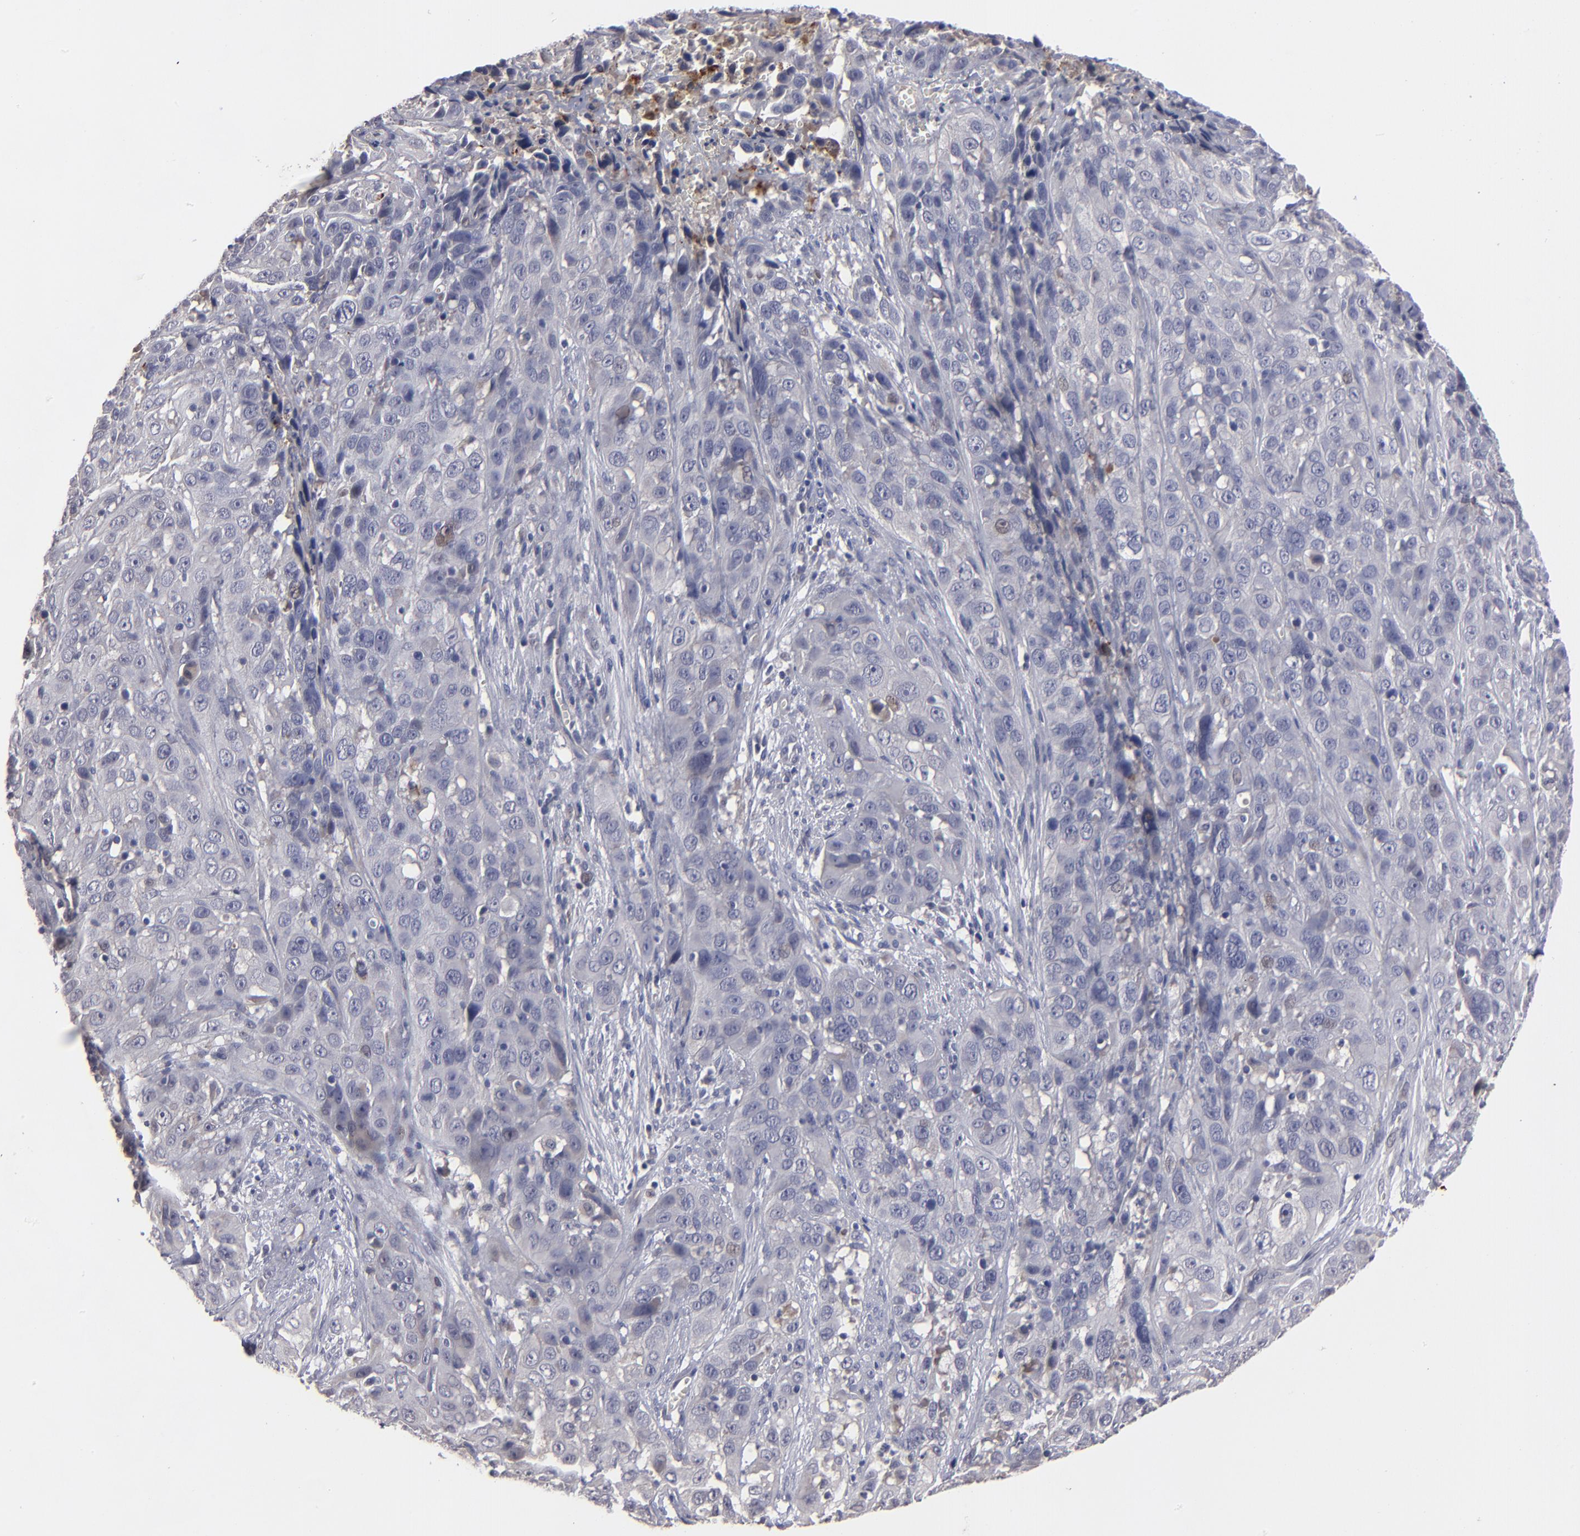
{"staining": {"intensity": "negative", "quantity": "none", "location": "none"}, "tissue": "cervical cancer", "cell_type": "Tumor cells", "image_type": "cancer", "snomed": [{"axis": "morphology", "description": "Squamous cell carcinoma, NOS"}, {"axis": "topography", "description": "Cervix"}], "caption": "Immunohistochemistry micrograph of neoplastic tissue: human cervical cancer stained with DAB (3,3'-diaminobenzidine) exhibits no significant protein expression in tumor cells.", "gene": "GPM6B", "patient": {"sex": "female", "age": 32}}